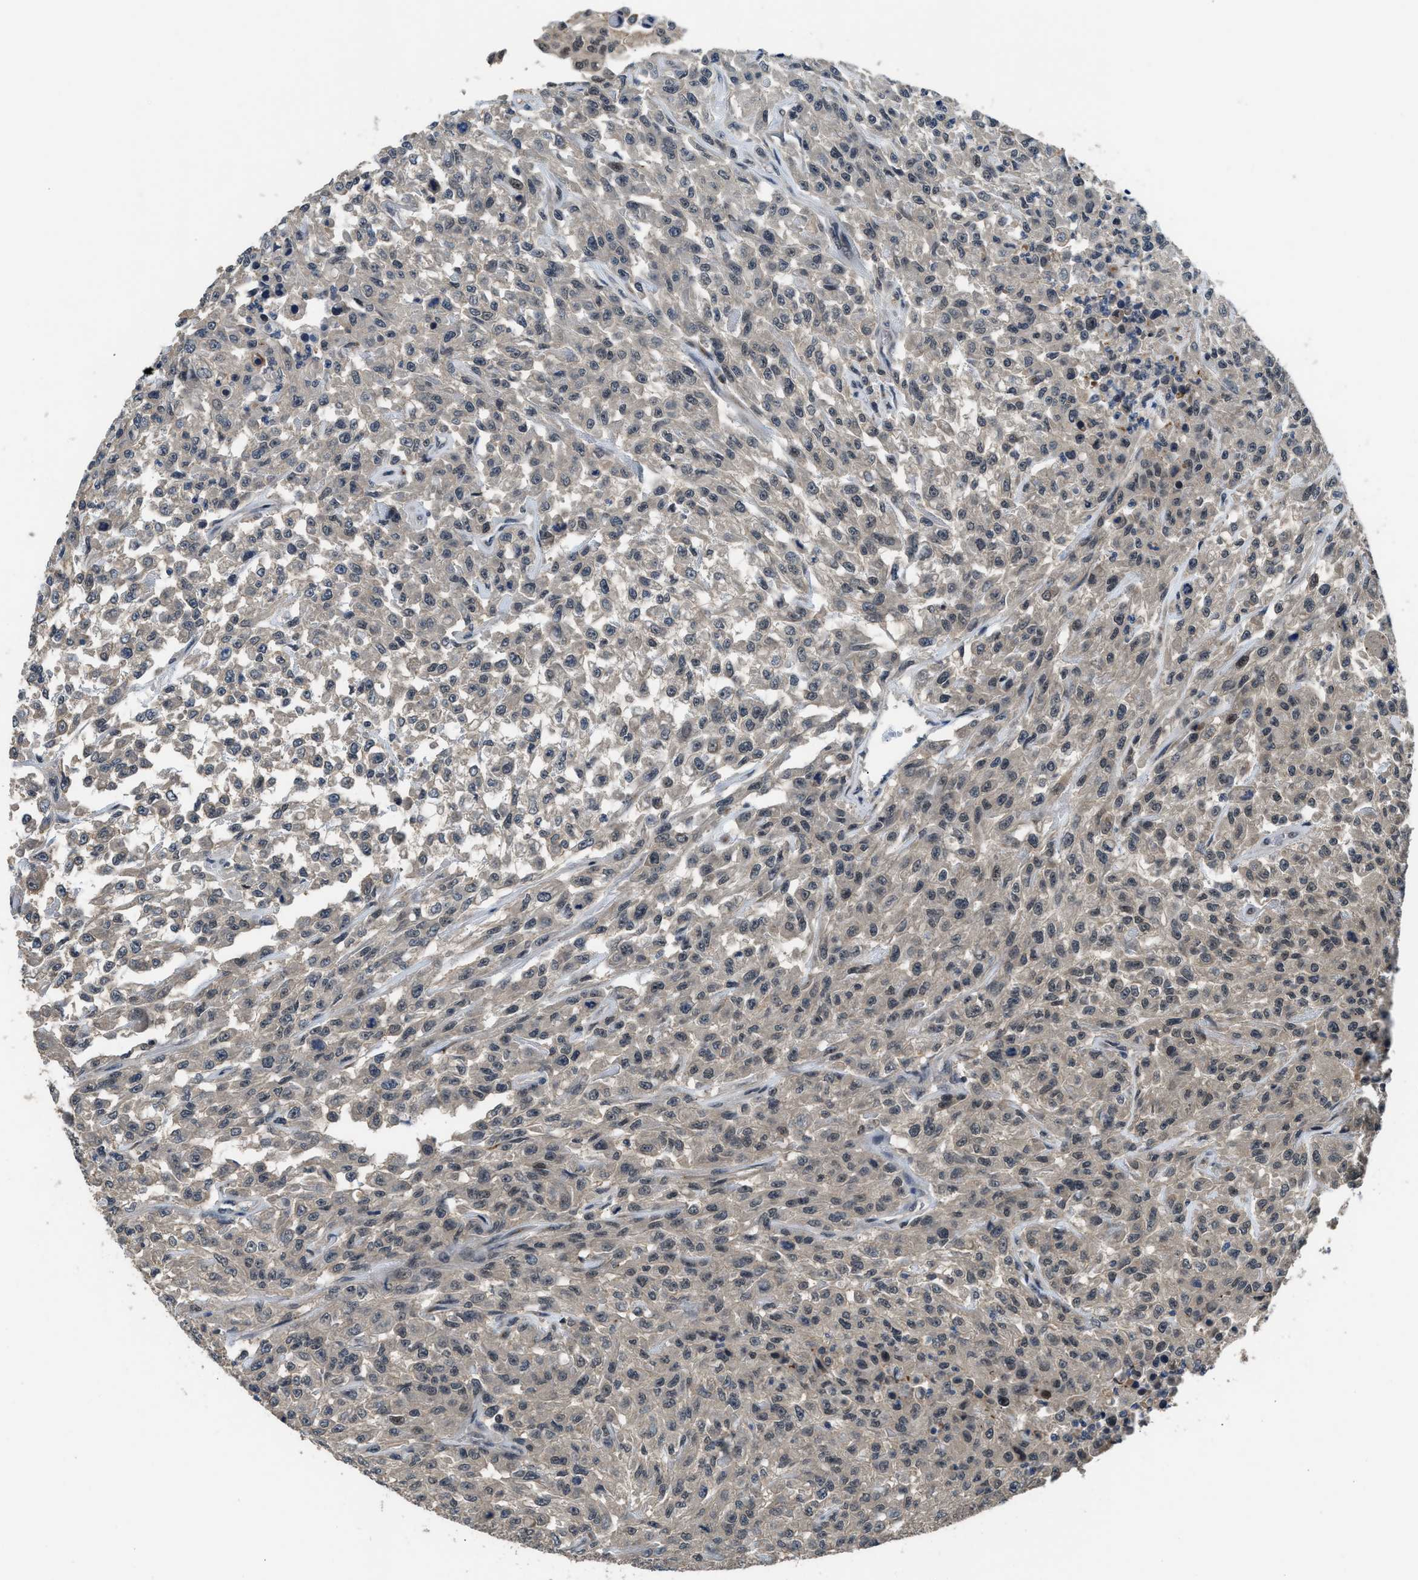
{"staining": {"intensity": "weak", "quantity": ">75%", "location": "cytoplasmic/membranous,nuclear"}, "tissue": "urothelial cancer", "cell_type": "Tumor cells", "image_type": "cancer", "snomed": [{"axis": "morphology", "description": "Urothelial carcinoma, High grade"}, {"axis": "topography", "description": "Urinary bladder"}], "caption": "IHC of human urothelial carcinoma (high-grade) reveals low levels of weak cytoplasmic/membranous and nuclear positivity in about >75% of tumor cells. IHC stains the protein in brown and the nuclei are stained blue.", "gene": "MTMR1", "patient": {"sex": "male", "age": 46}}